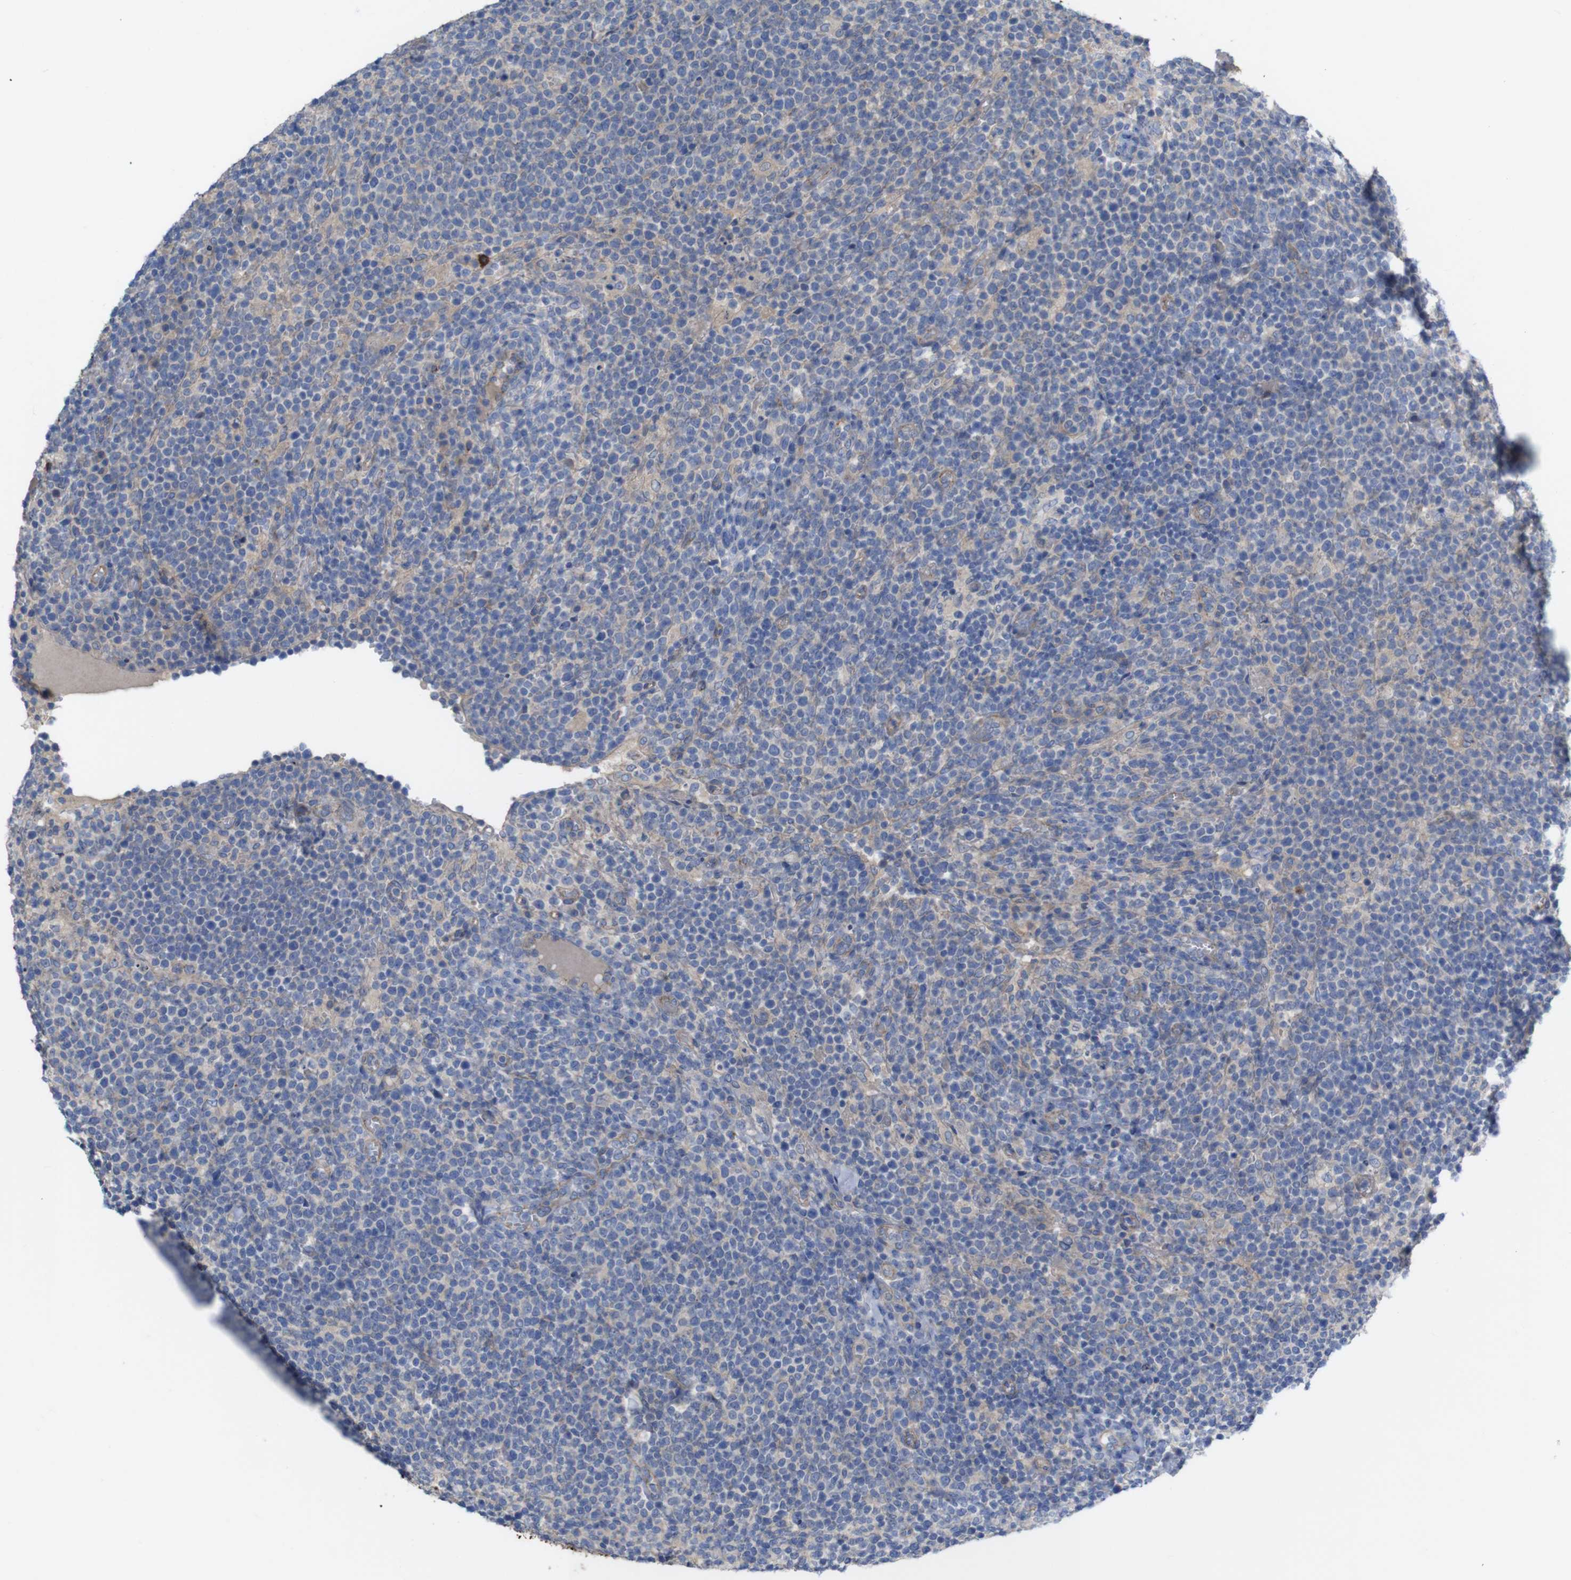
{"staining": {"intensity": "negative", "quantity": "none", "location": "none"}, "tissue": "lymphoma", "cell_type": "Tumor cells", "image_type": "cancer", "snomed": [{"axis": "morphology", "description": "Malignant lymphoma, non-Hodgkin's type, High grade"}, {"axis": "topography", "description": "Lymph node"}], "caption": "Immunohistochemistry micrograph of neoplastic tissue: lymphoma stained with DAB demonstrates no significant protein positivity in tumor cells.", "gene": "KIDINS220", "patient": {"sex": "male", "age": 61}}